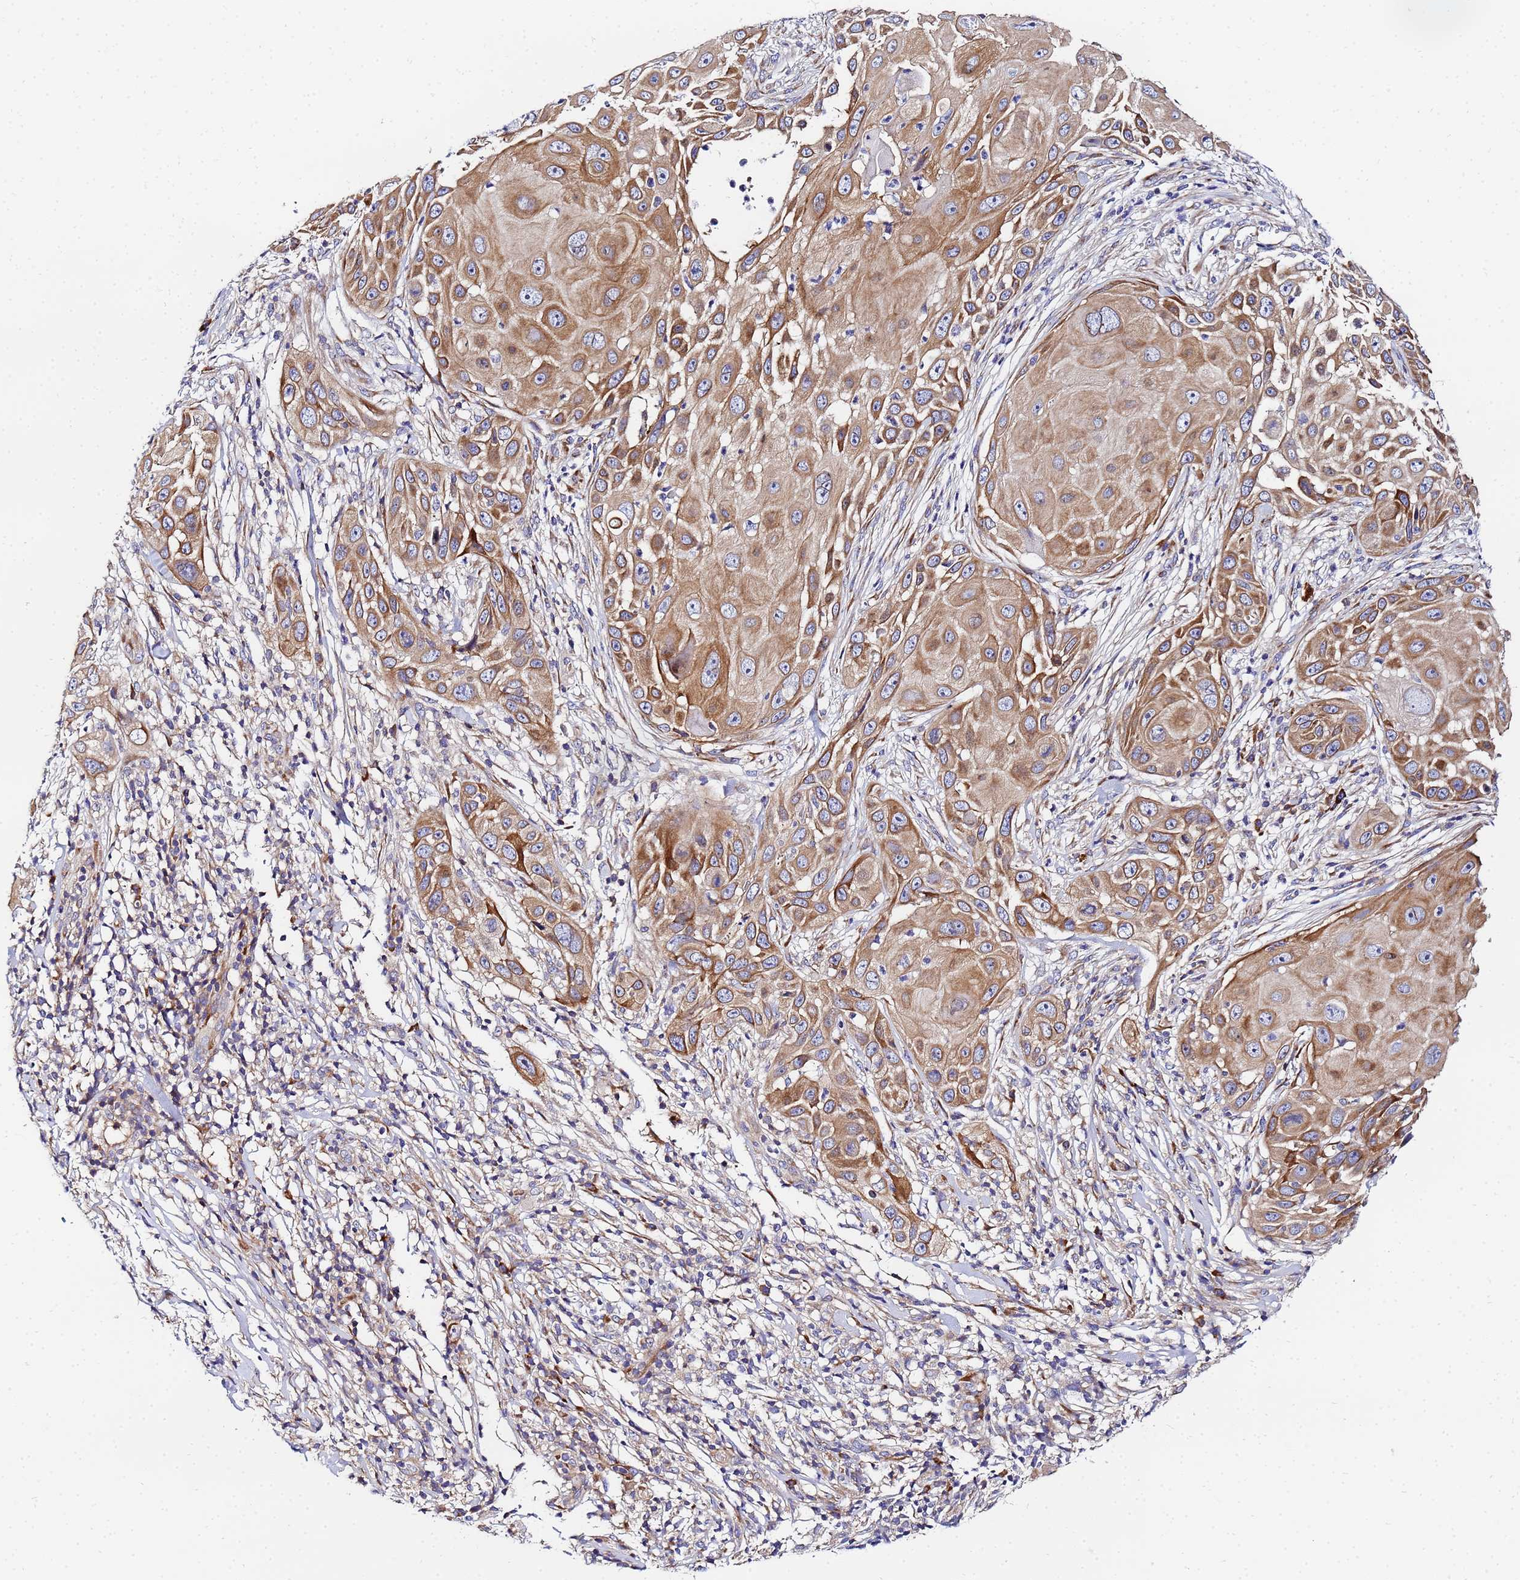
{"staining": {"intensity": "moderate", "quantity": ">75%", "location": "cytoplasmic/membranous"}, "tissue": "skin cancer", "cell_type": "Tumor cells", "image_type": "cancer", "snomed": [{"axis": "morphology", "description": "Squamous cell carcinoma, NOS"}, {"axis": "topography", "description": "Skin"}], "caption": "Approximately >75% of tumor cells in skin squamous cell carcinoma exhibit moderate cytoplasmic/membranous protein staining as visualized by brown immunohistochemical staining.", "gene": "POM121", "patient": {"sex": "female", "age": 44}}